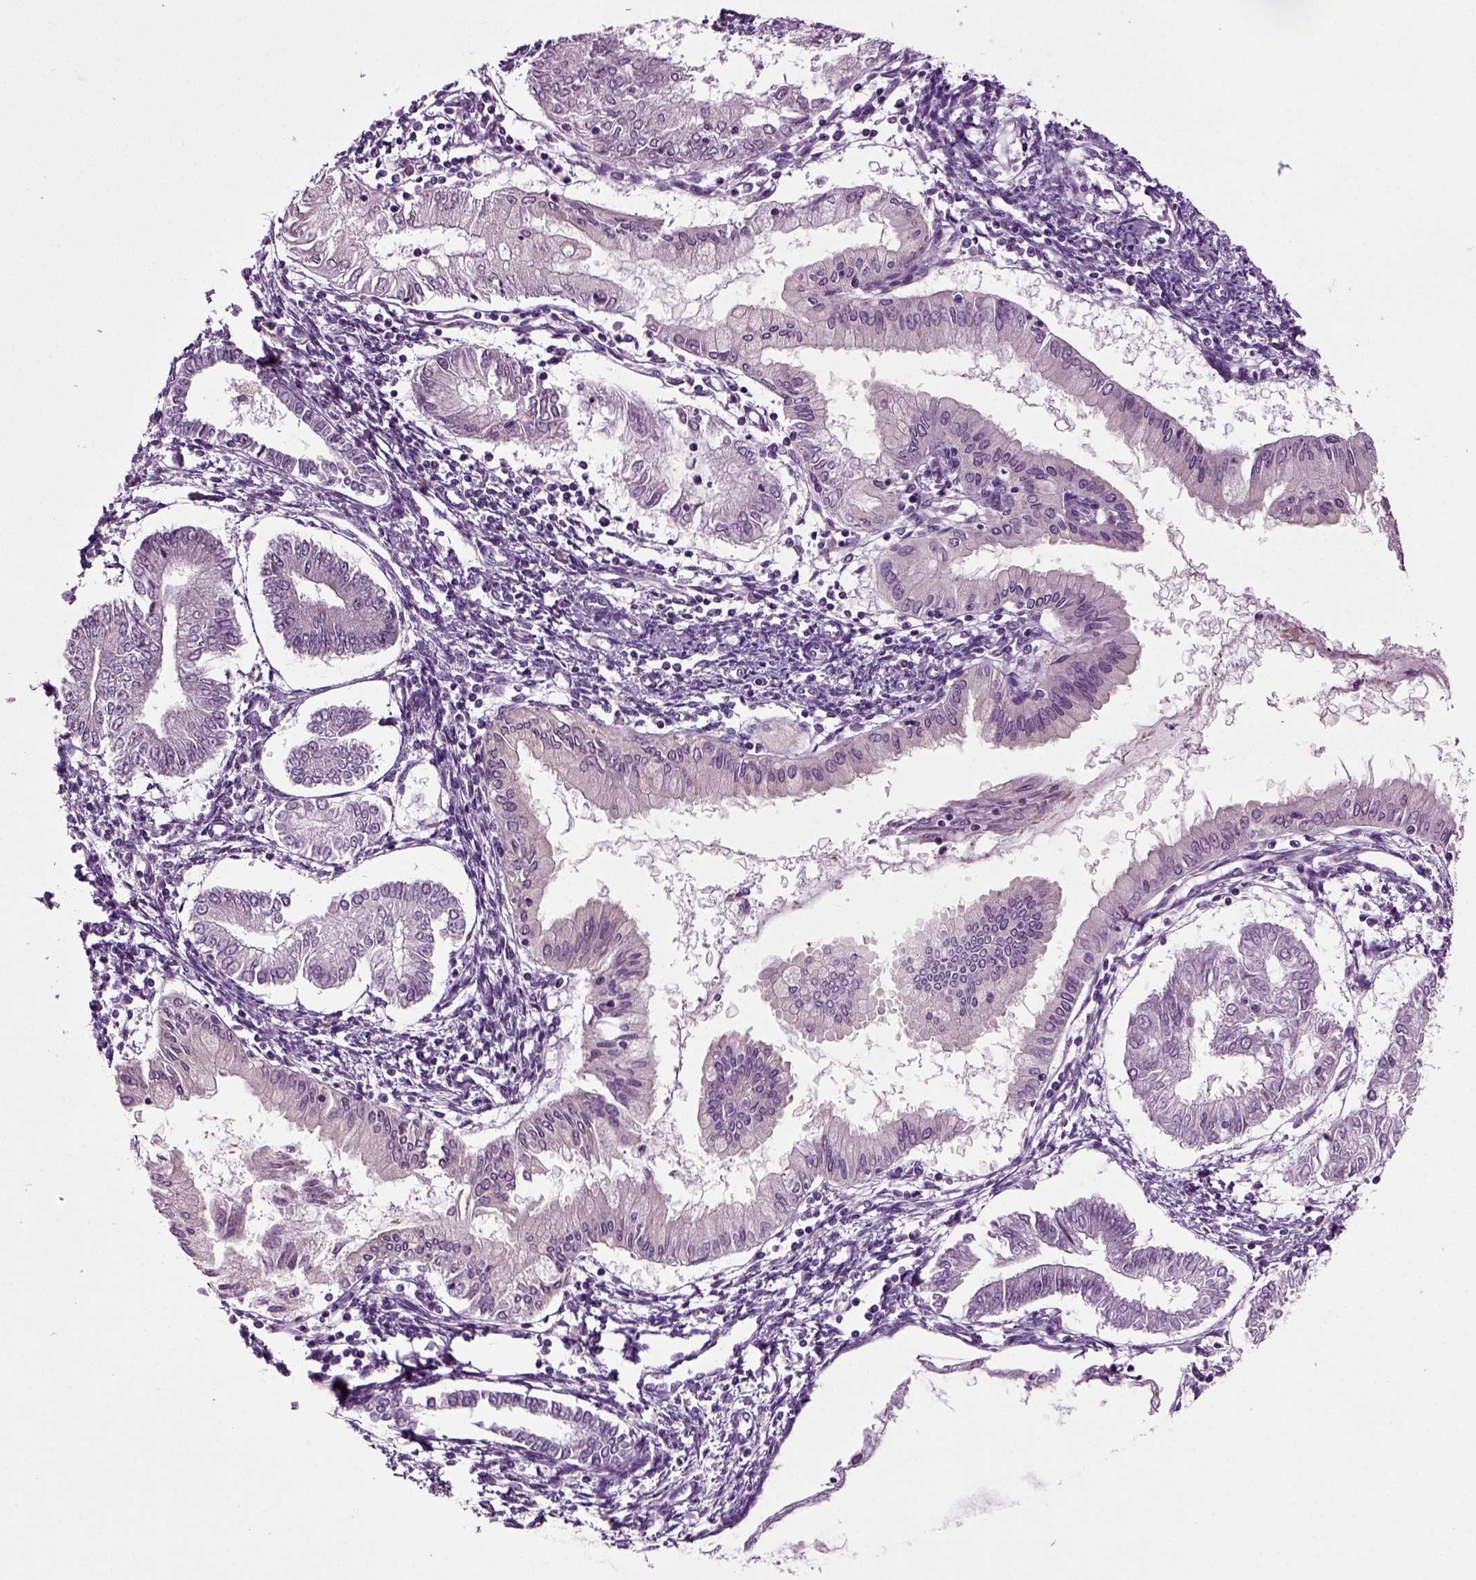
{"staining": {"intensity": "negative", "quantity": "none", "location": "none"}, "tissue": "endometrial cancer", "cell_type": "Tumor cells", "image_type": "cancer", "snomed": [{"axis": "morphology", "description": "Adenocarcinoma, NOS"}, {"axis": "topography", "description": "Endometrium"}], "caption": "Tumor cells show no significant positivity in adenocarcinoma (endometrial).", "gene": "SPATA17", "patient": {"sex": "female", "age": 68}}